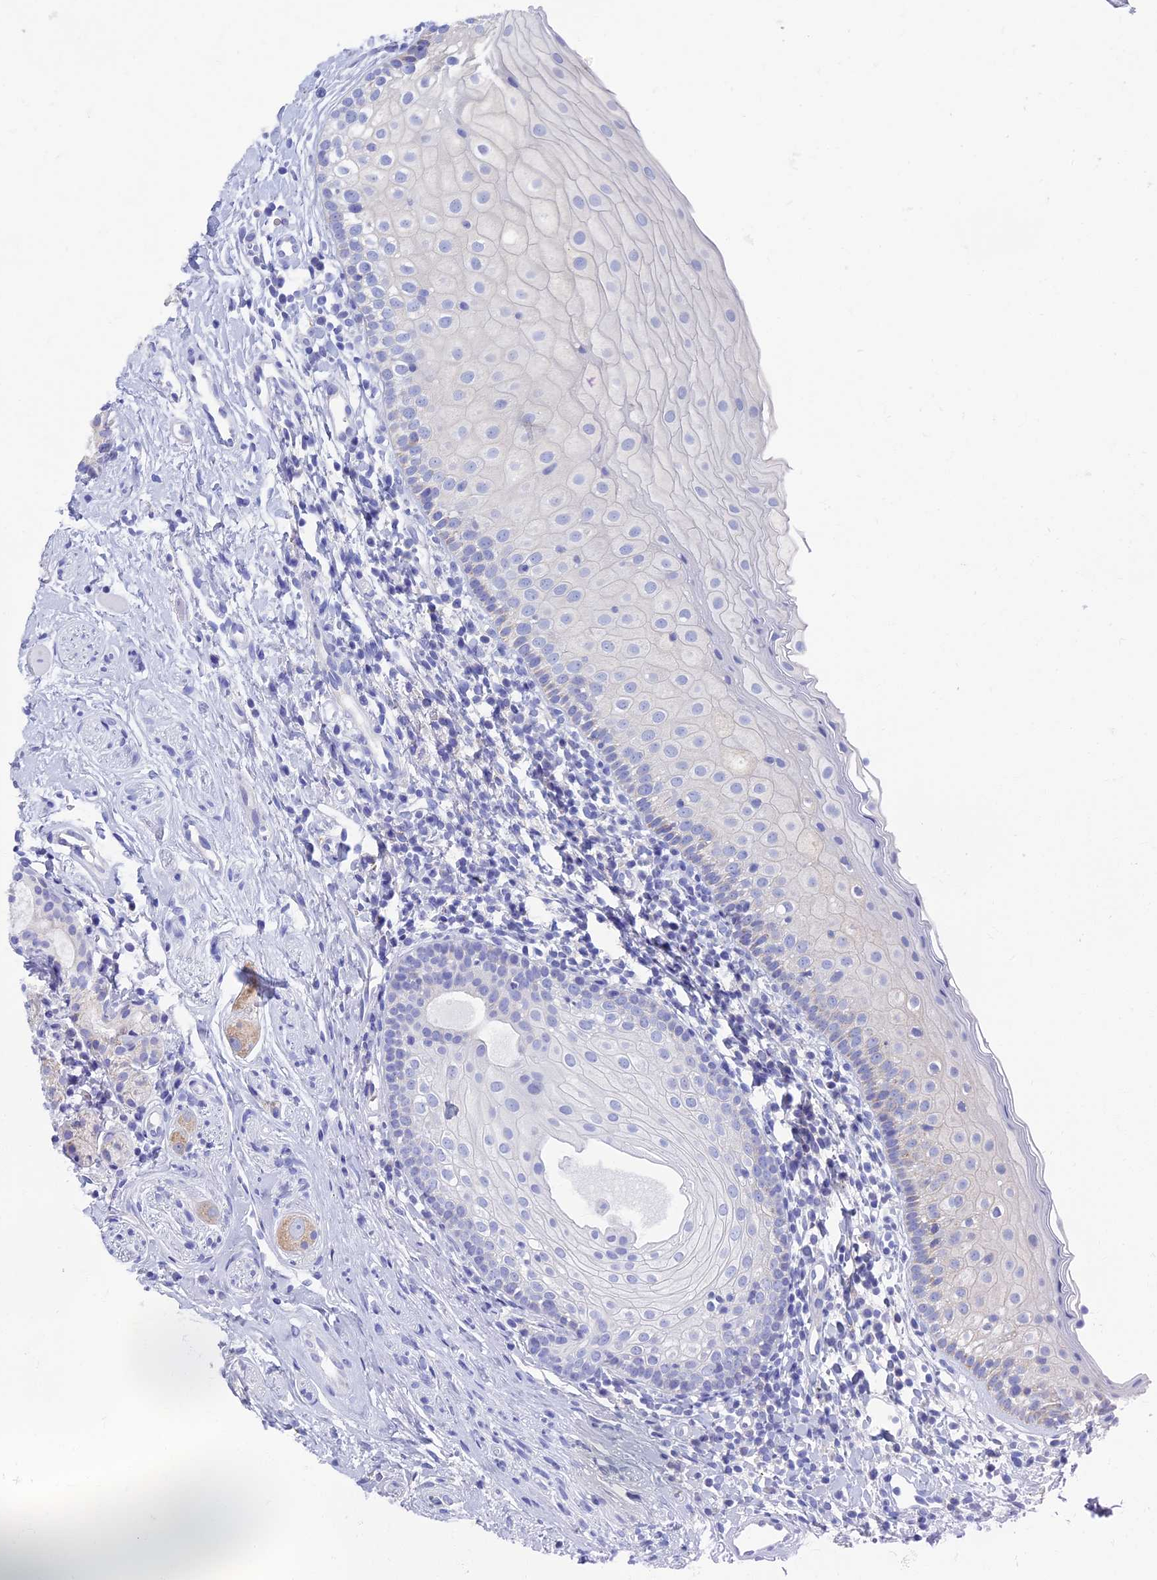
{"staining": {"intensity": "moderate", "quantity": "<25%", "location": "cytoplasmic/membranous"}, "tissue": "oral mucosa", "cell_type": "Squamous epithelial cells", "image_type": "normal", "snomed": [{"axis": "morphology", "description": "Normal tissue, NOS"}, {"axis": "topography", "description": "Oral tissue"}], "caption": "Normal oral mucosa reveals moderate cytoplasmic/membranous staining in approximately <25% of squamous epithelial cells.", "gene": "OAT", "patient": {"sex": "male", "age": 46}}